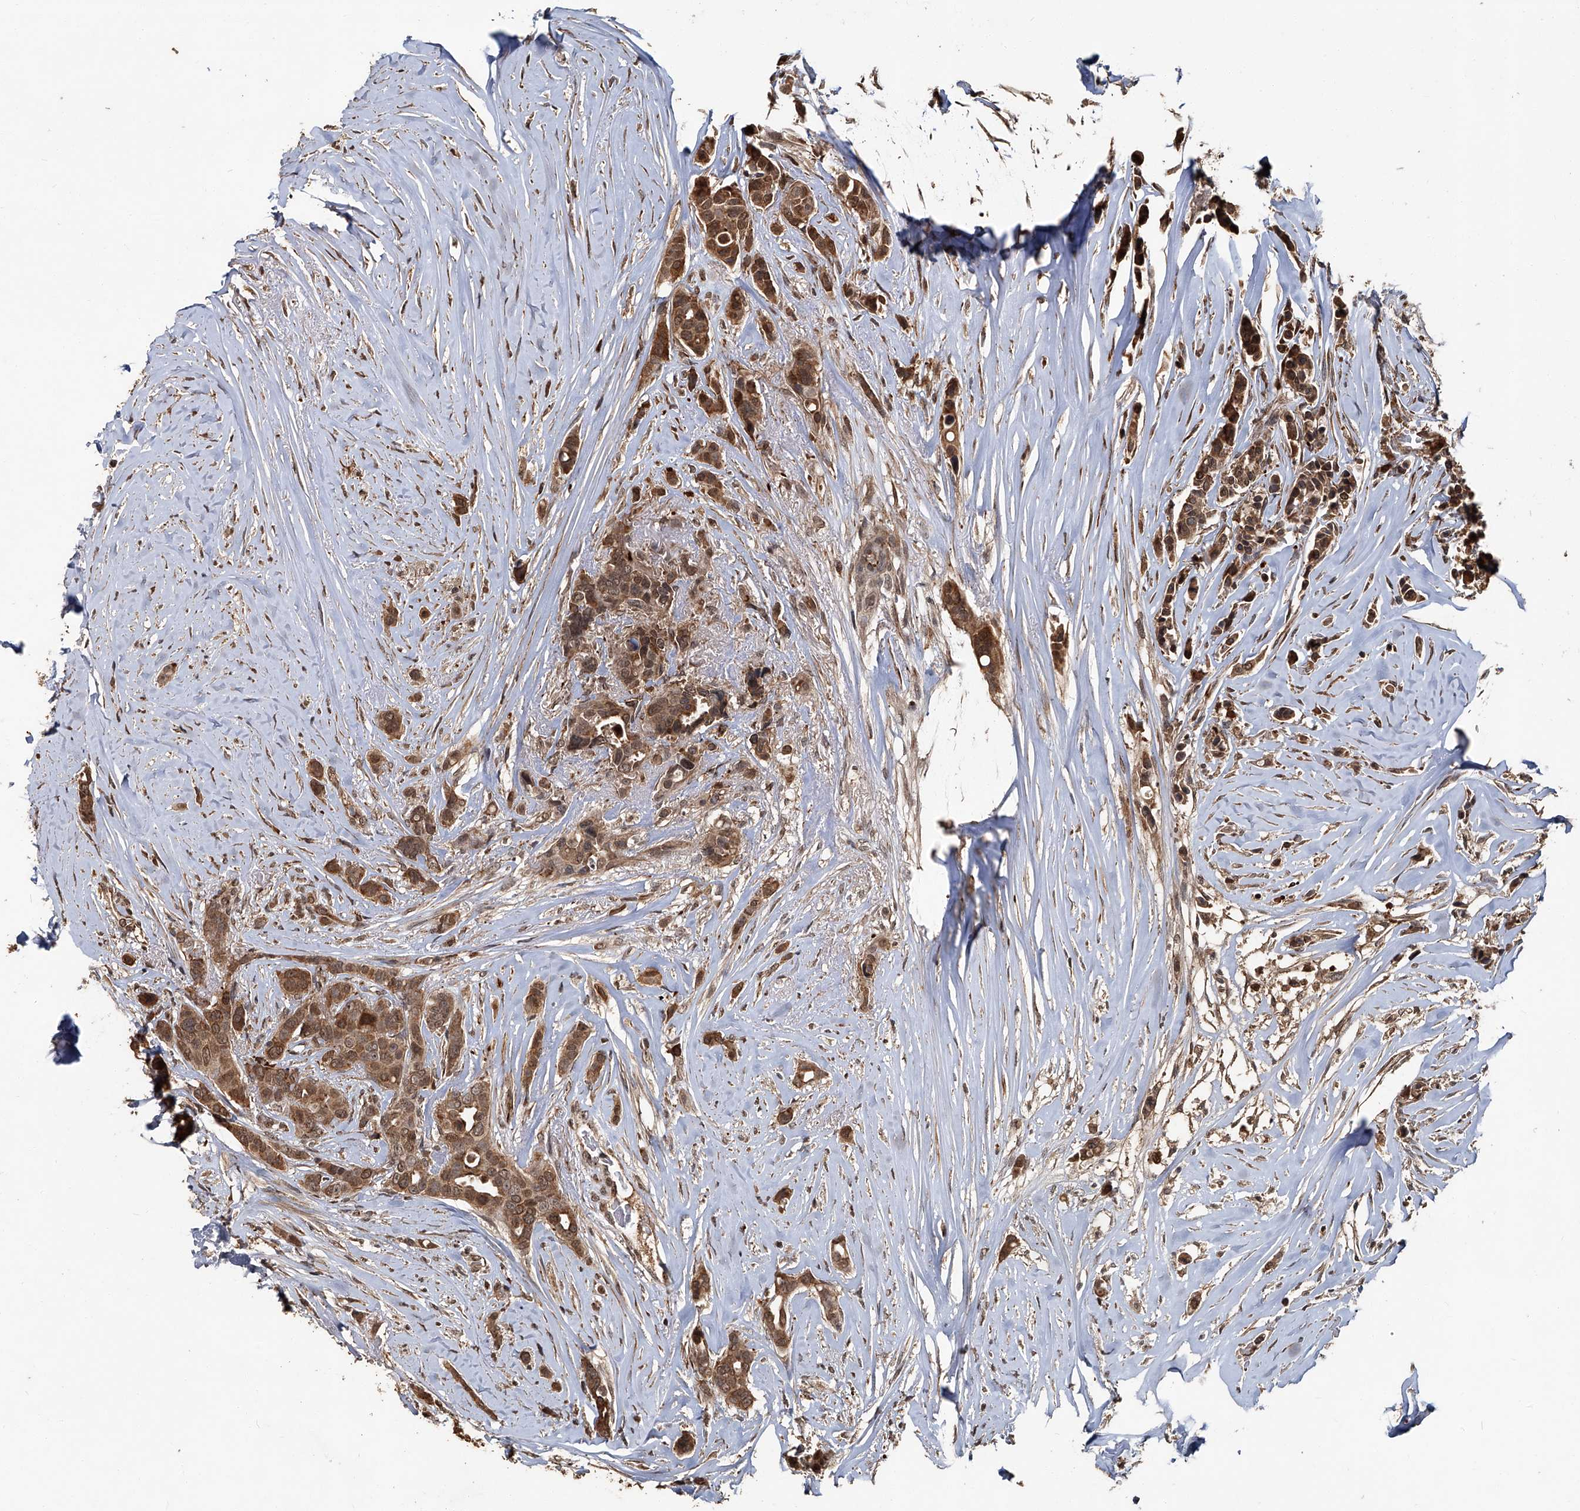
{"staining": {"intensity": "moderate", "quantity": ">75%", "location": "cytoplasmic/membranous,nuclear"}, "tissue": "breast cancer", "cell_type": "Tumor cells", "image_type": "cancer", "snomed": [{"axis": "morphology", "description": "Lobular carcinoma"}, {"axis": "topography", "description": "Breast"}], "caption": "Brown immunohistochemical staining in human breast cancer (lobular carcinoma) exhibits moderate cytoplasmic/membranous and nuclear positivity in about >75% of tumor cells.", "gene": "GPR132", "patient": {"sex": "female", "age": 51}}